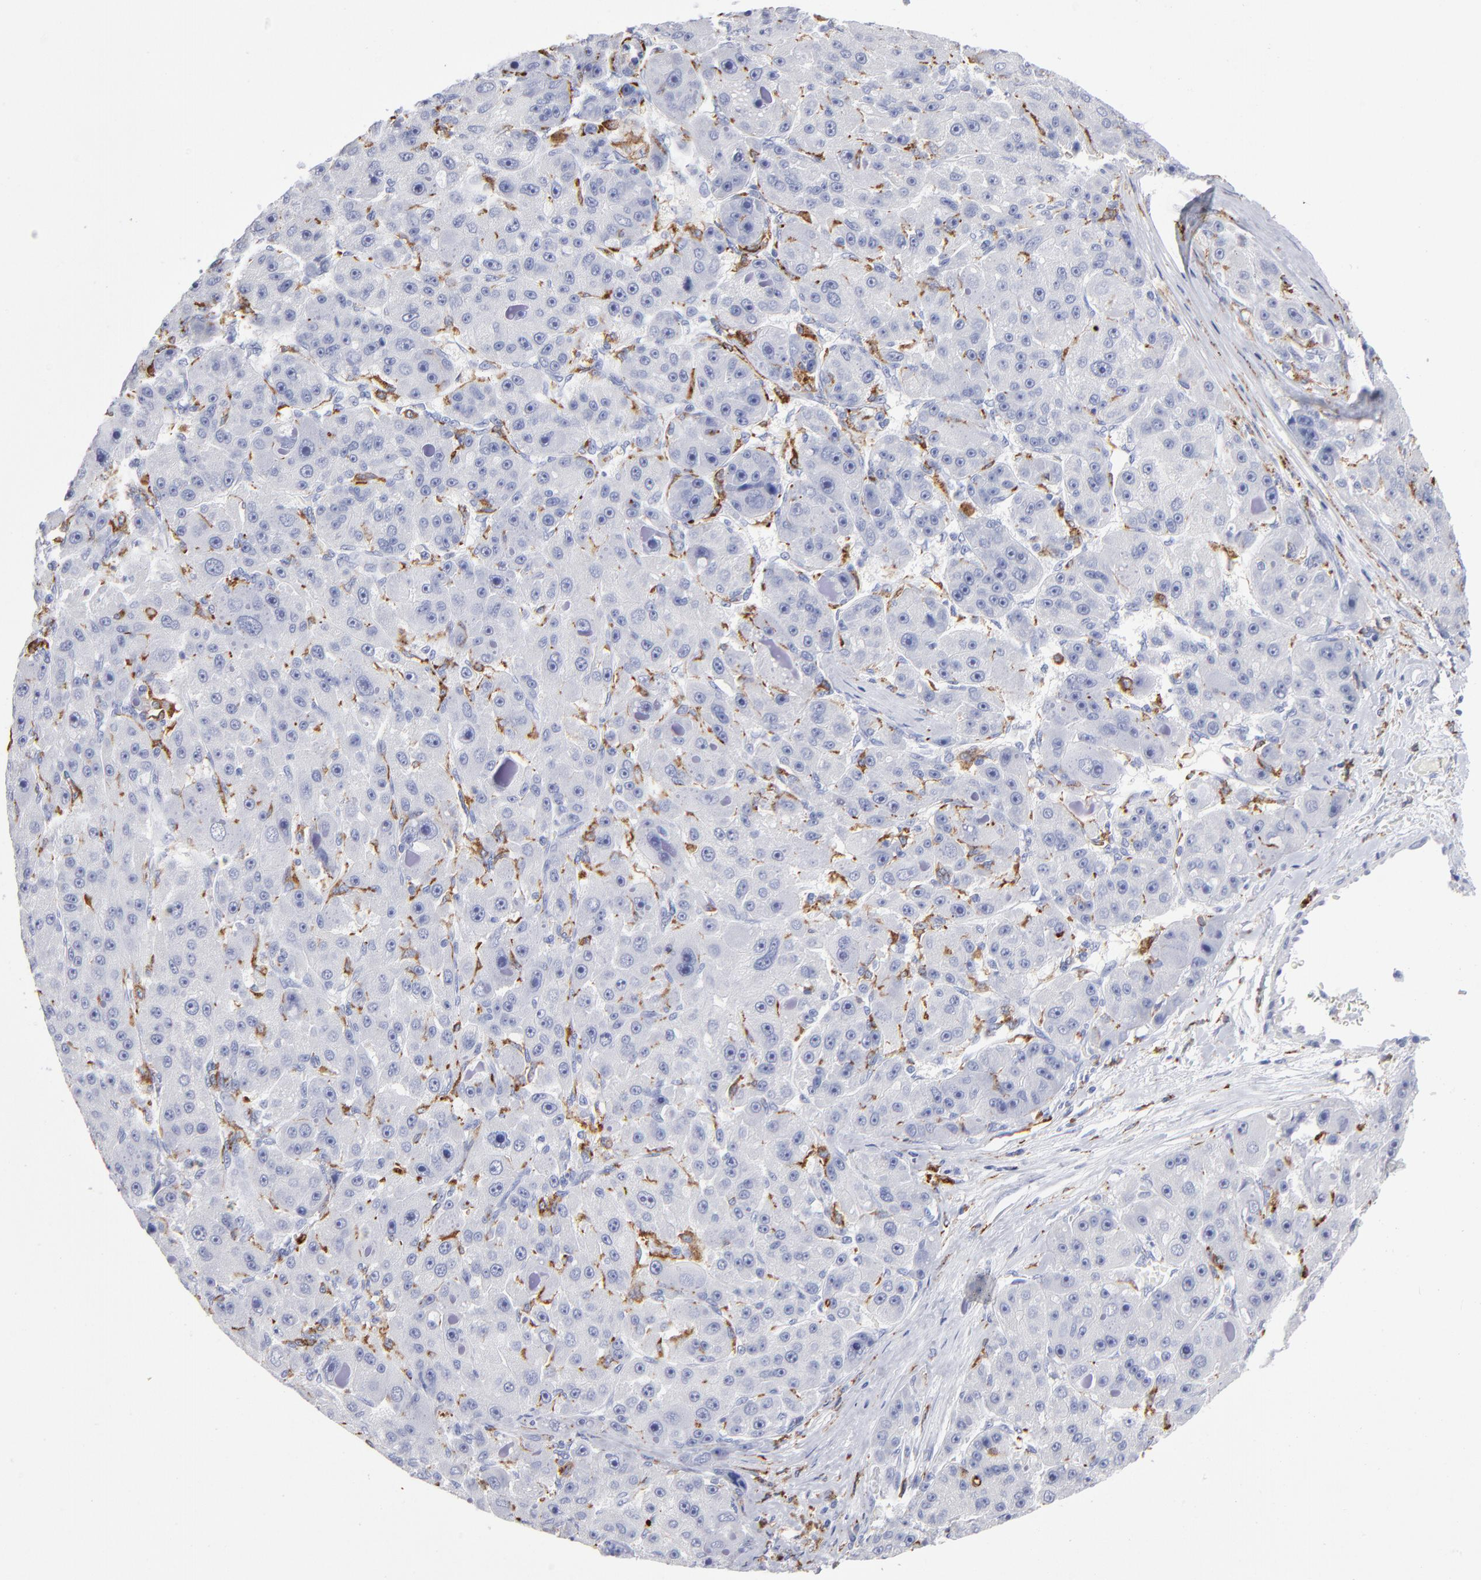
{"staining": {"intensity": "negative", "quantity": "none", "location": "none"}, "tissue": "liver cancer", "cell_type": "Tumor cells", "image_type": "cancer", "snomed": [{"axis": "morphology", "description": "Carcinoma, Hepatocellular, NOS"}, {"axis": "topography", "description": "Liver"}], "caption": "The image reveals no staining of tumor cells in liver cancer.", "gene": "CD180", "patient": {"sex": "male", "age": 76}}